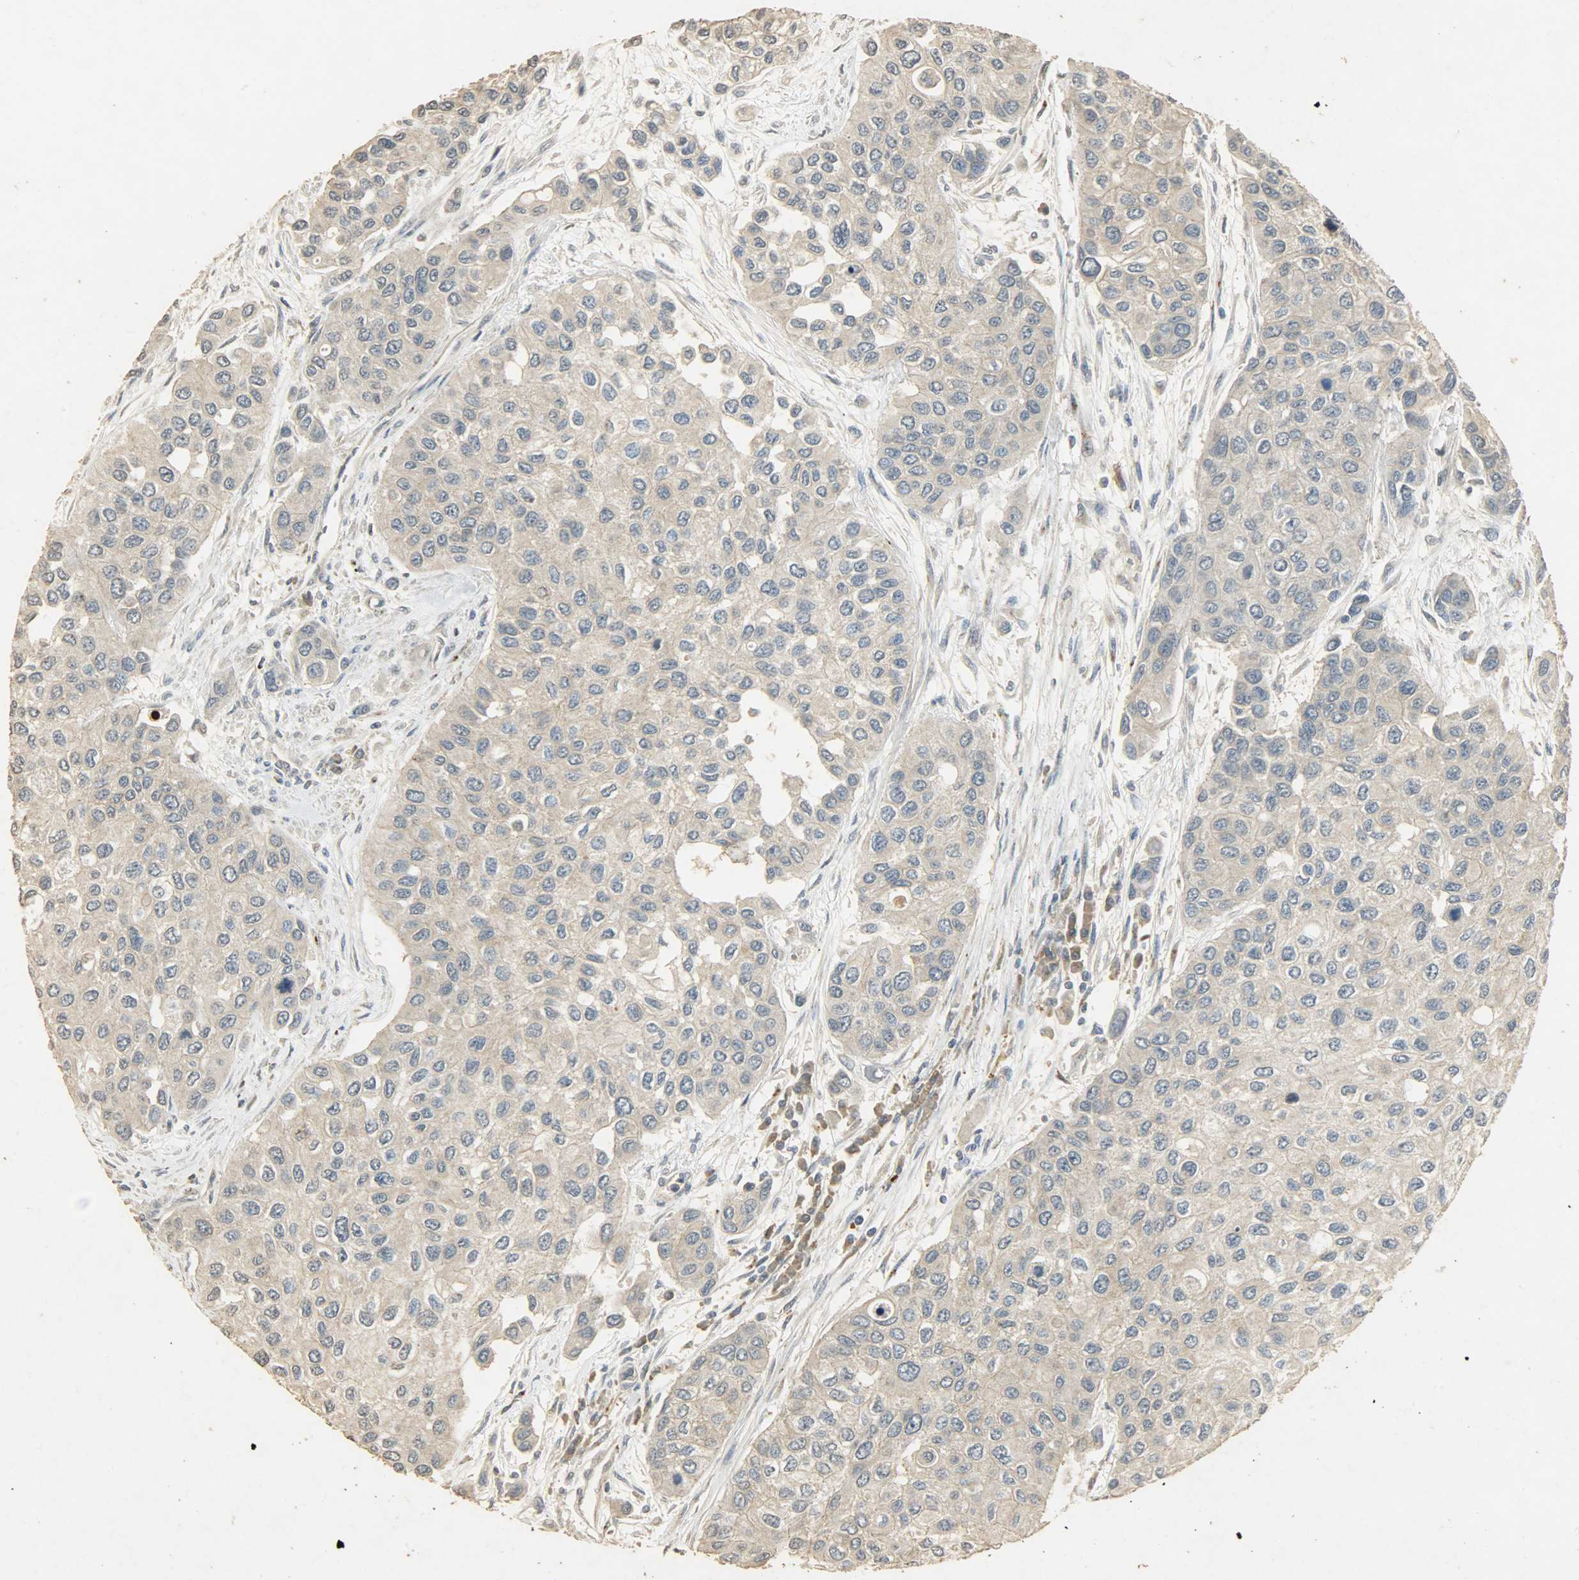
{"staining": {"intensity": "weak", "quantity": ">75%", "location": "cytoplasmic/membranous"}, "tissue": "urothelial cancer", "cell_type": "Tumor cells", "image_type": "cancer", "snomed": [{"axis": "morphology", "description": "Urothelial carcinoma, High grade"}, {"axis": "topography", "description": "Urinary bladder"}], "caption": "A photomicrograph of urothelial cancer stained for a protein reveals weak cytoplasmic/membranous brown staining in tumor cells.", "gene": "ATP2B1", "patient": {"sex": "female", "age": 56}}